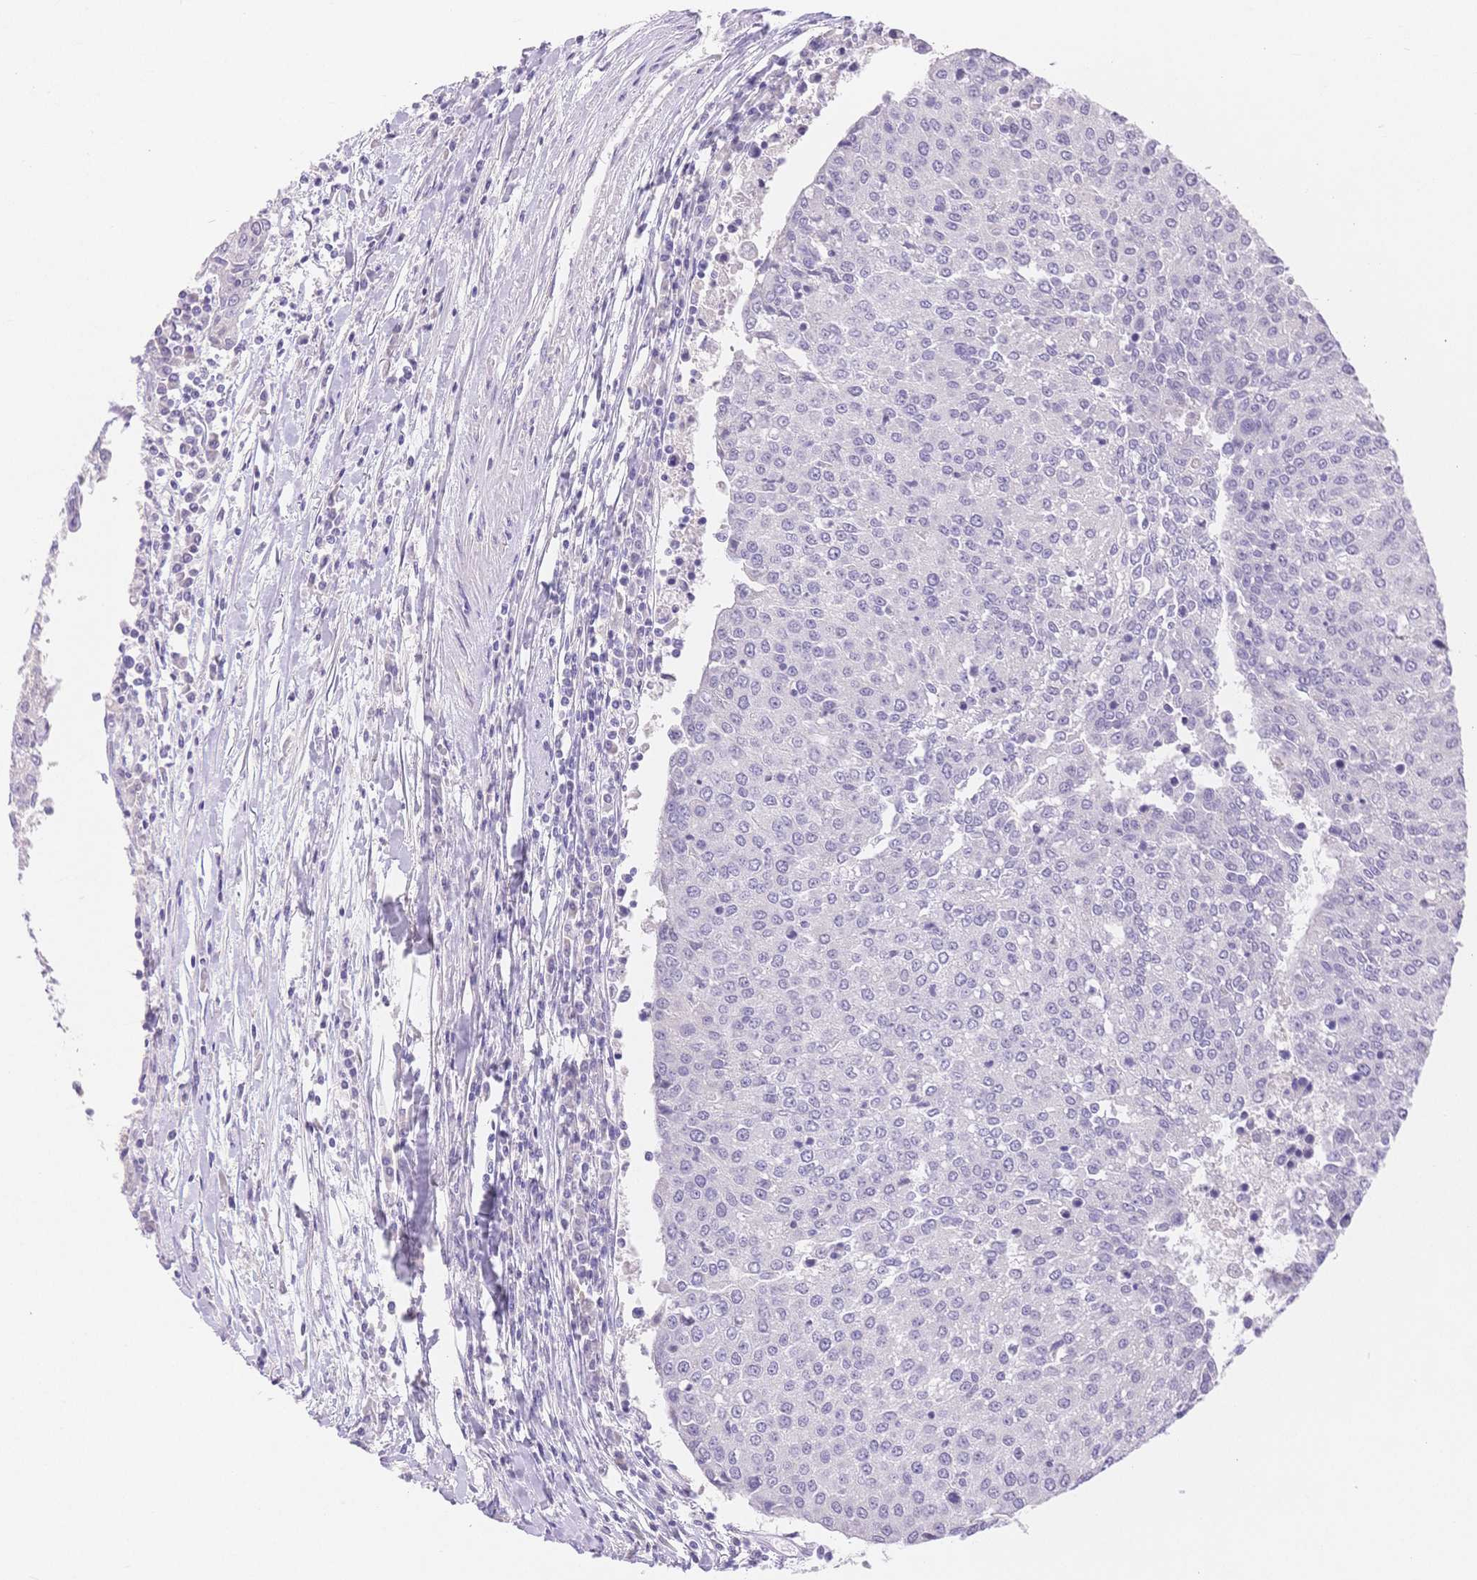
{"staining": {"intensity": "negative", "quantity": "none", "location": "none"}, "tissue": "urothelial cancer", "cell_type": "Tumor cells", "image_type": "cancer", "snomed": [{"axis": "morphology", "description": "Urothelial carcinoma, High grade"}, {"axis": "topography", "description": "Urinary bladder"}], "caption": "DAB (3,3'-diaminobenzidine) immunohistochemical staining of urothelial carcinoma (high-grade) demonstrates no significant positivity in tumor cells.", "gene": "MYOM1", "patient": {"sex": "female", "age": 85}}